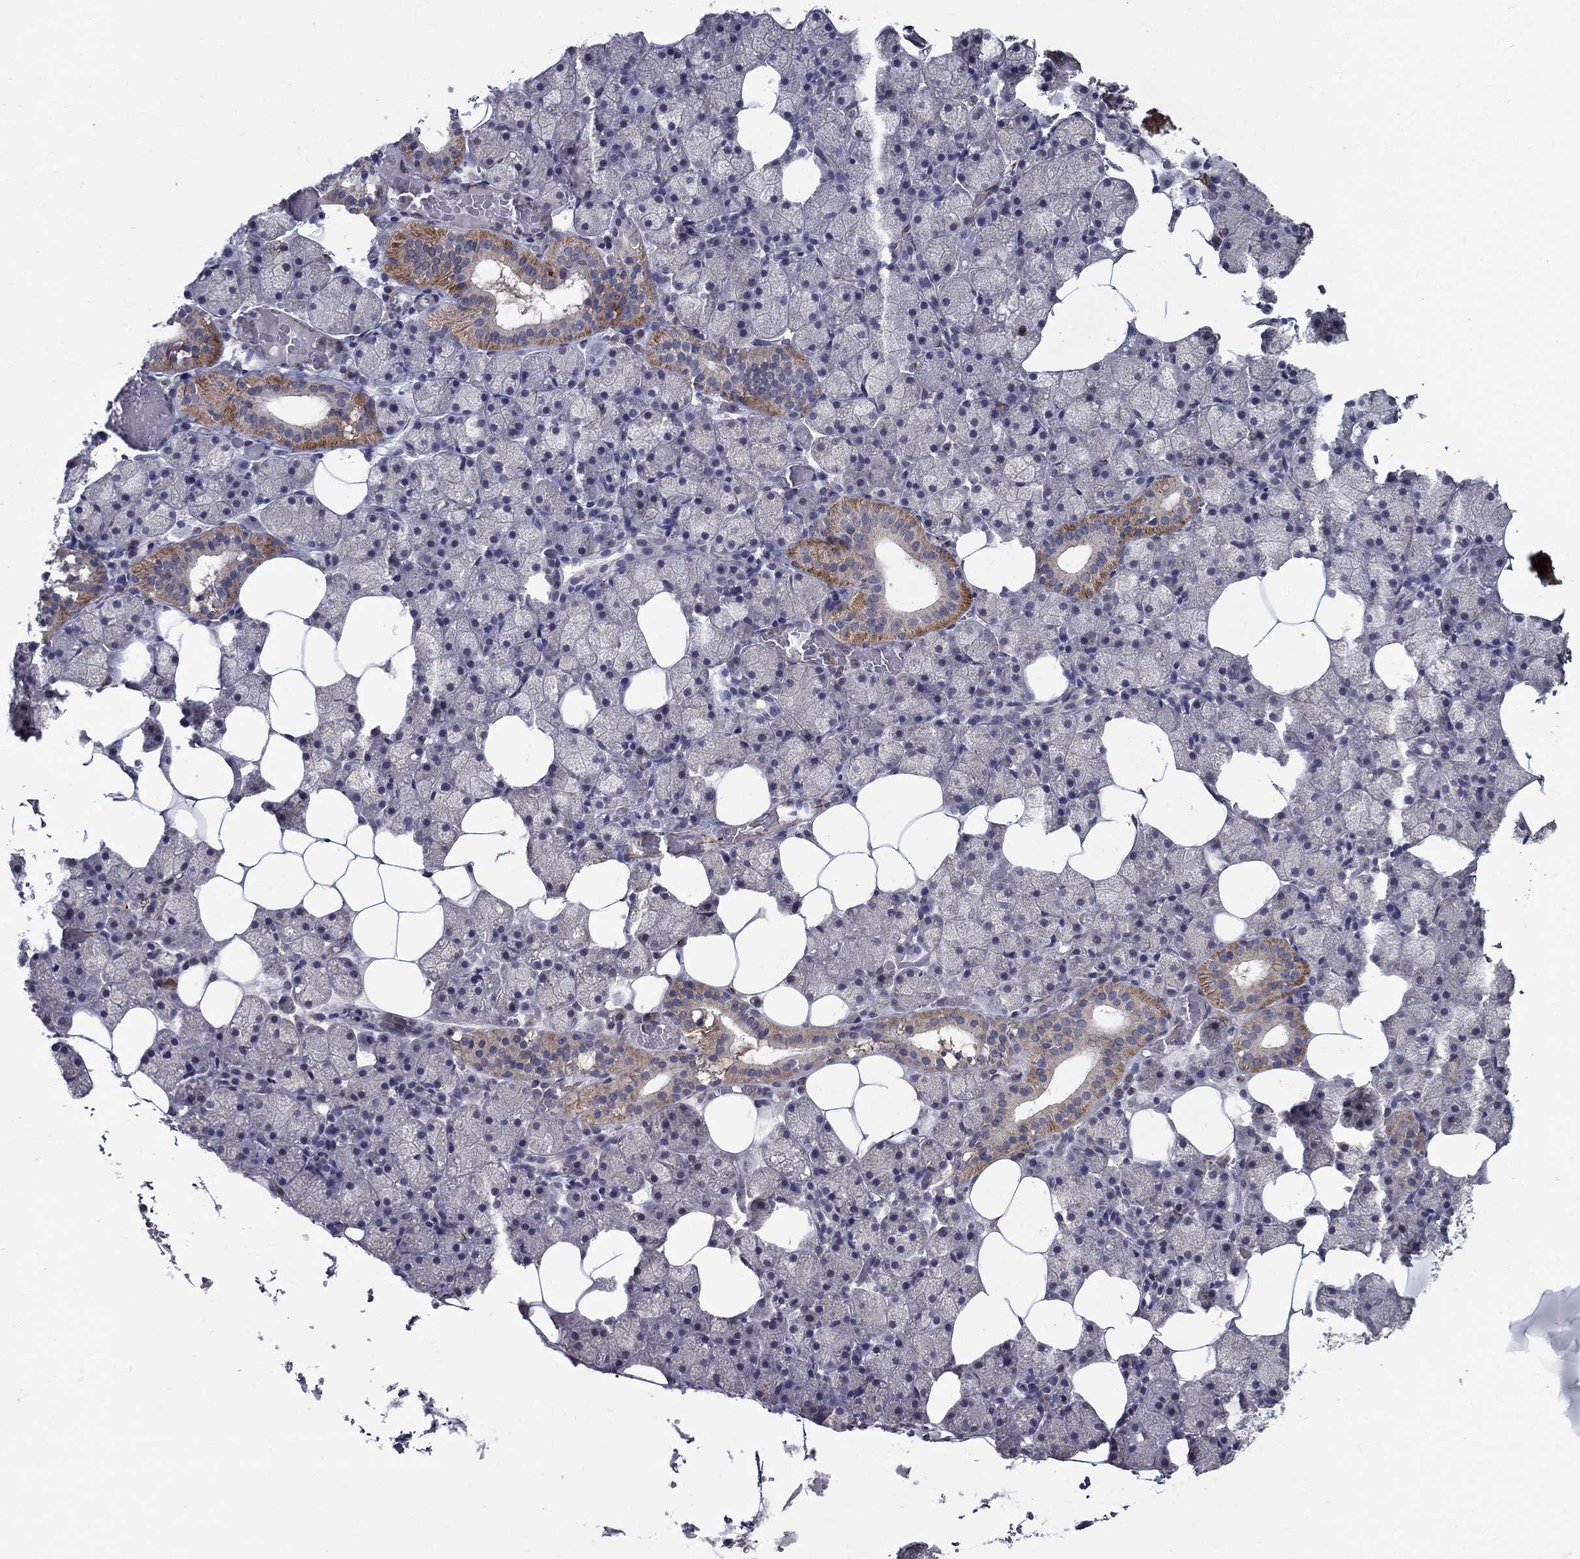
{"staining": {"intensity": "strong", "quantity": "<25%", "location": "cytoplasmic/membranous"}, "tissue": "salivary gland", "cell_type": "Glandular cells", "image_type": "normal", "snomed": [{"axis": "morphology", "description": "Normal tissue, NOS"}, {"axis": "topography", "description": "Salivary gland"}], "caption": "Immunohistochemistry histopathology image of unremarkable salivary gland: human salivary gland stained using IHC displays medium levels of strong protein expression localized specifically in the cytoplasmic/membranous of glandular cells, appearing as a cytoplasmic/membranous brown color.", "gene": "LACTB2", "patient": {"sex": "male", "age": 38}}